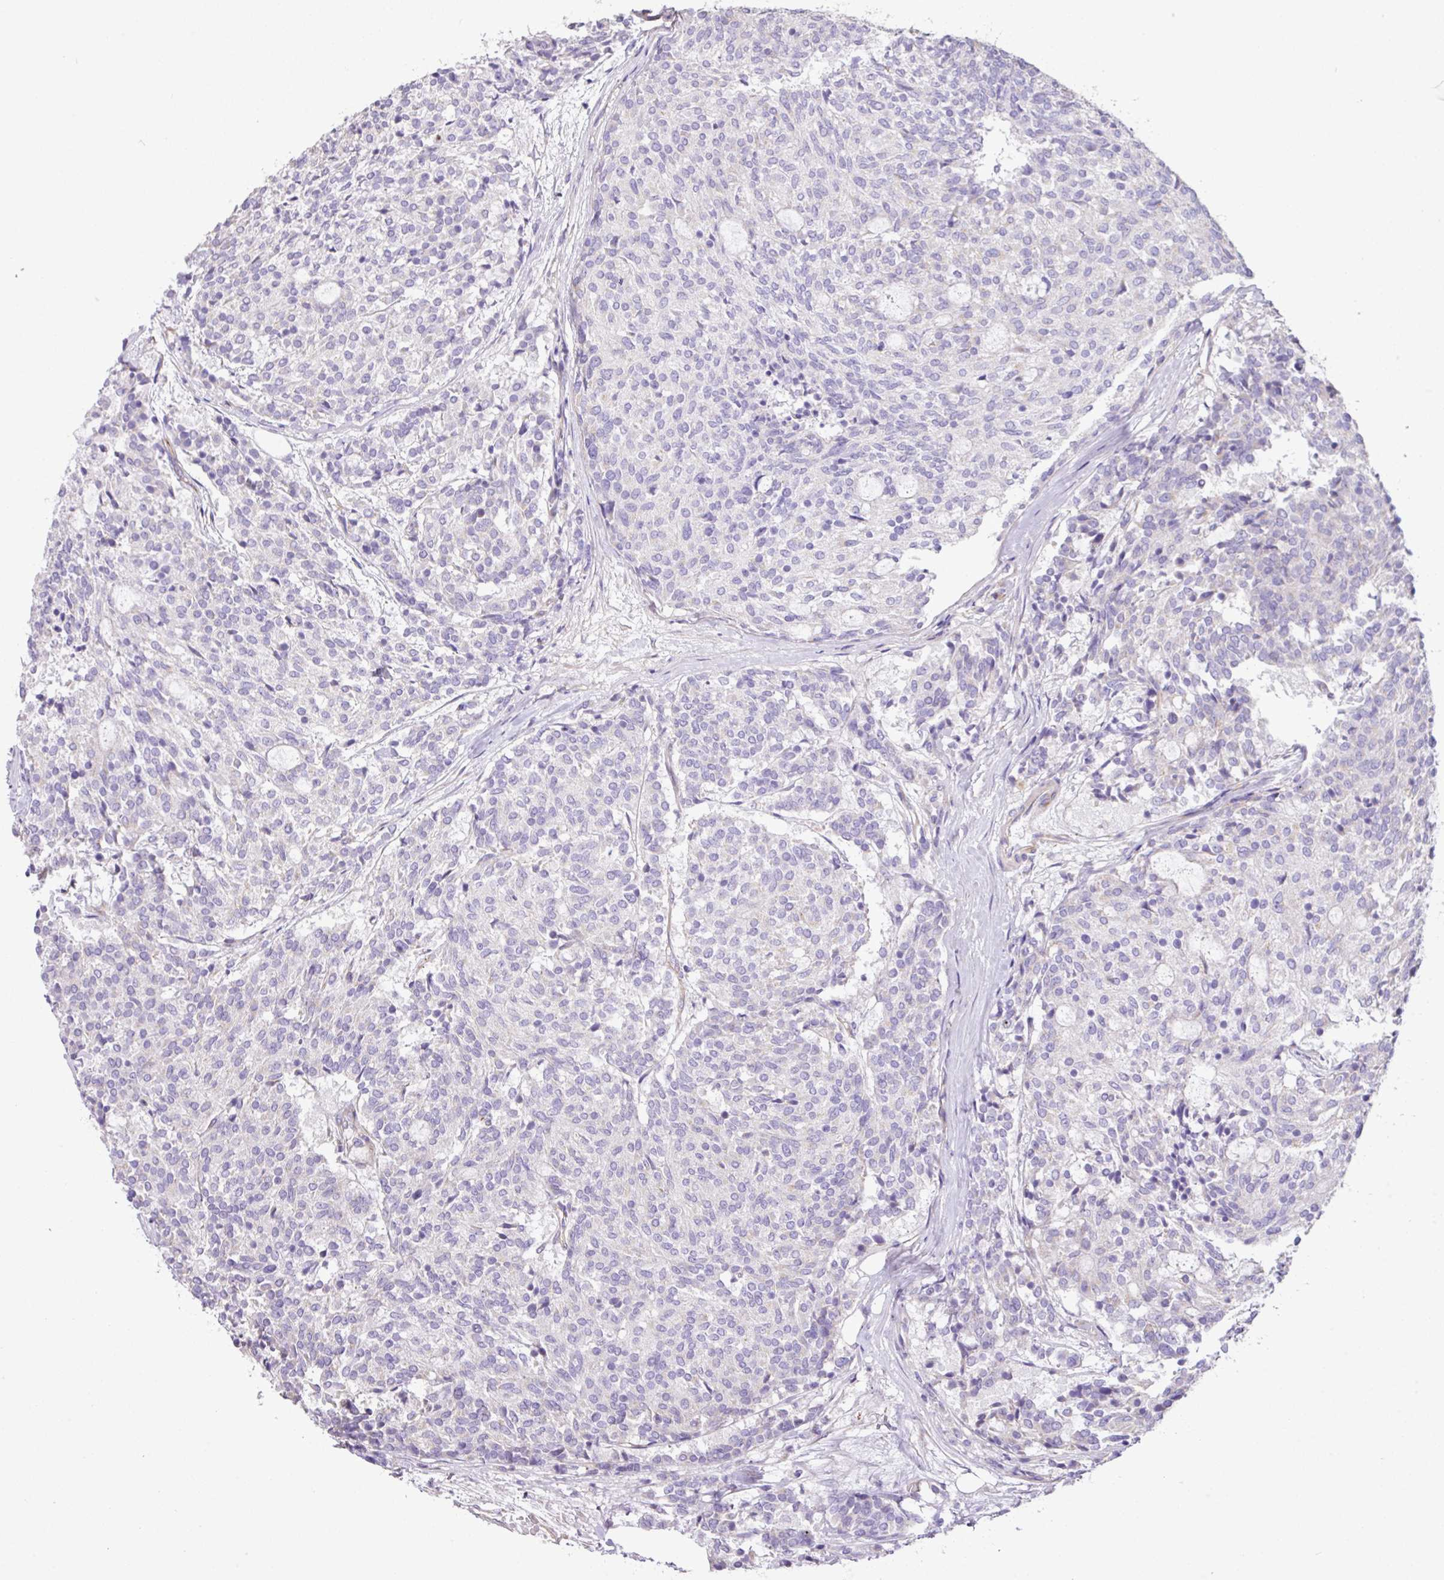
{"staining": {"intensity": "negative", "quantity": "none", "location": "none"}, "tissue": "carcinoid", "cell_type": "Tumor cells", "image_type": "cancer", "snomed": [{"axis": "morphology", "description": "Carcinoid, malignant, NOS"}, {"axis": "topography", "description": "Pancreas"}], "caption": "High power microscopy photomicrograph of an immunohistochemistry (IHC) image of carcinoid, revealing no significant expression in tumor cells.", "gene": "CTXN2", "patient": {"sex": "female", "age": 54}}